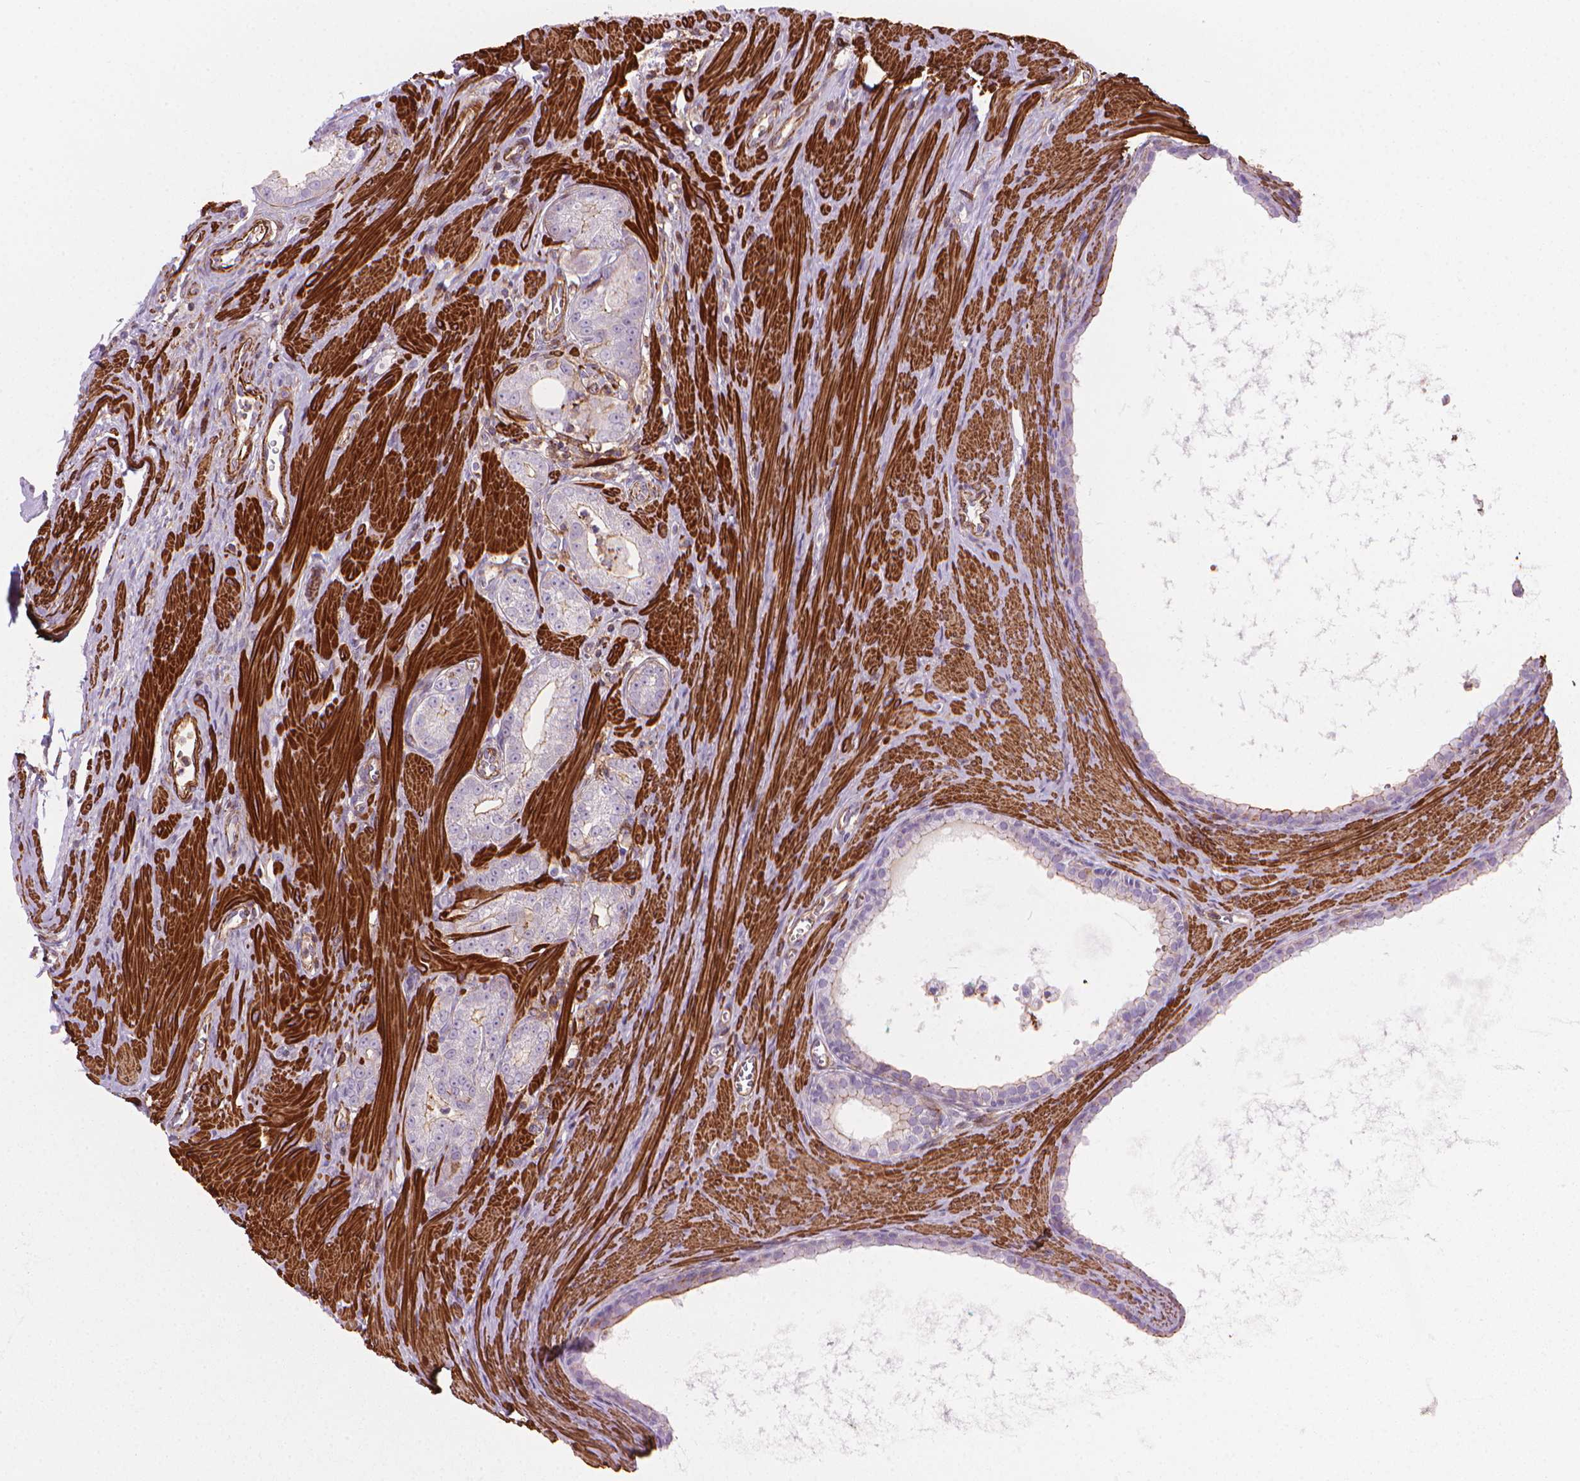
{"staining": {"intensity": "weak", "quantity": "<25%", "location": "cytoplasmic/membranous"}, "tissue": "prostate cancer", "cell_type": "Tumor cells", "image_type": "cancer", "snomed": [{"axis": "morphology", "description": "Adenocarcinoma, NOS"}, {"axis": "topography", "description": "Prostate"}], "caption": "Immunohistochemistry histopathology image of neoplastic tissue: adenocarcinoma (prostate) stained with DAB (3,3'-diaminobenzidine) displays no significant protein expression in tumor cells. (Immunohistochemistry (ihc), brightfield microscopy, high magnification).", "gene": "PATJ", "patient": {"sex": "male", "age": 71}}